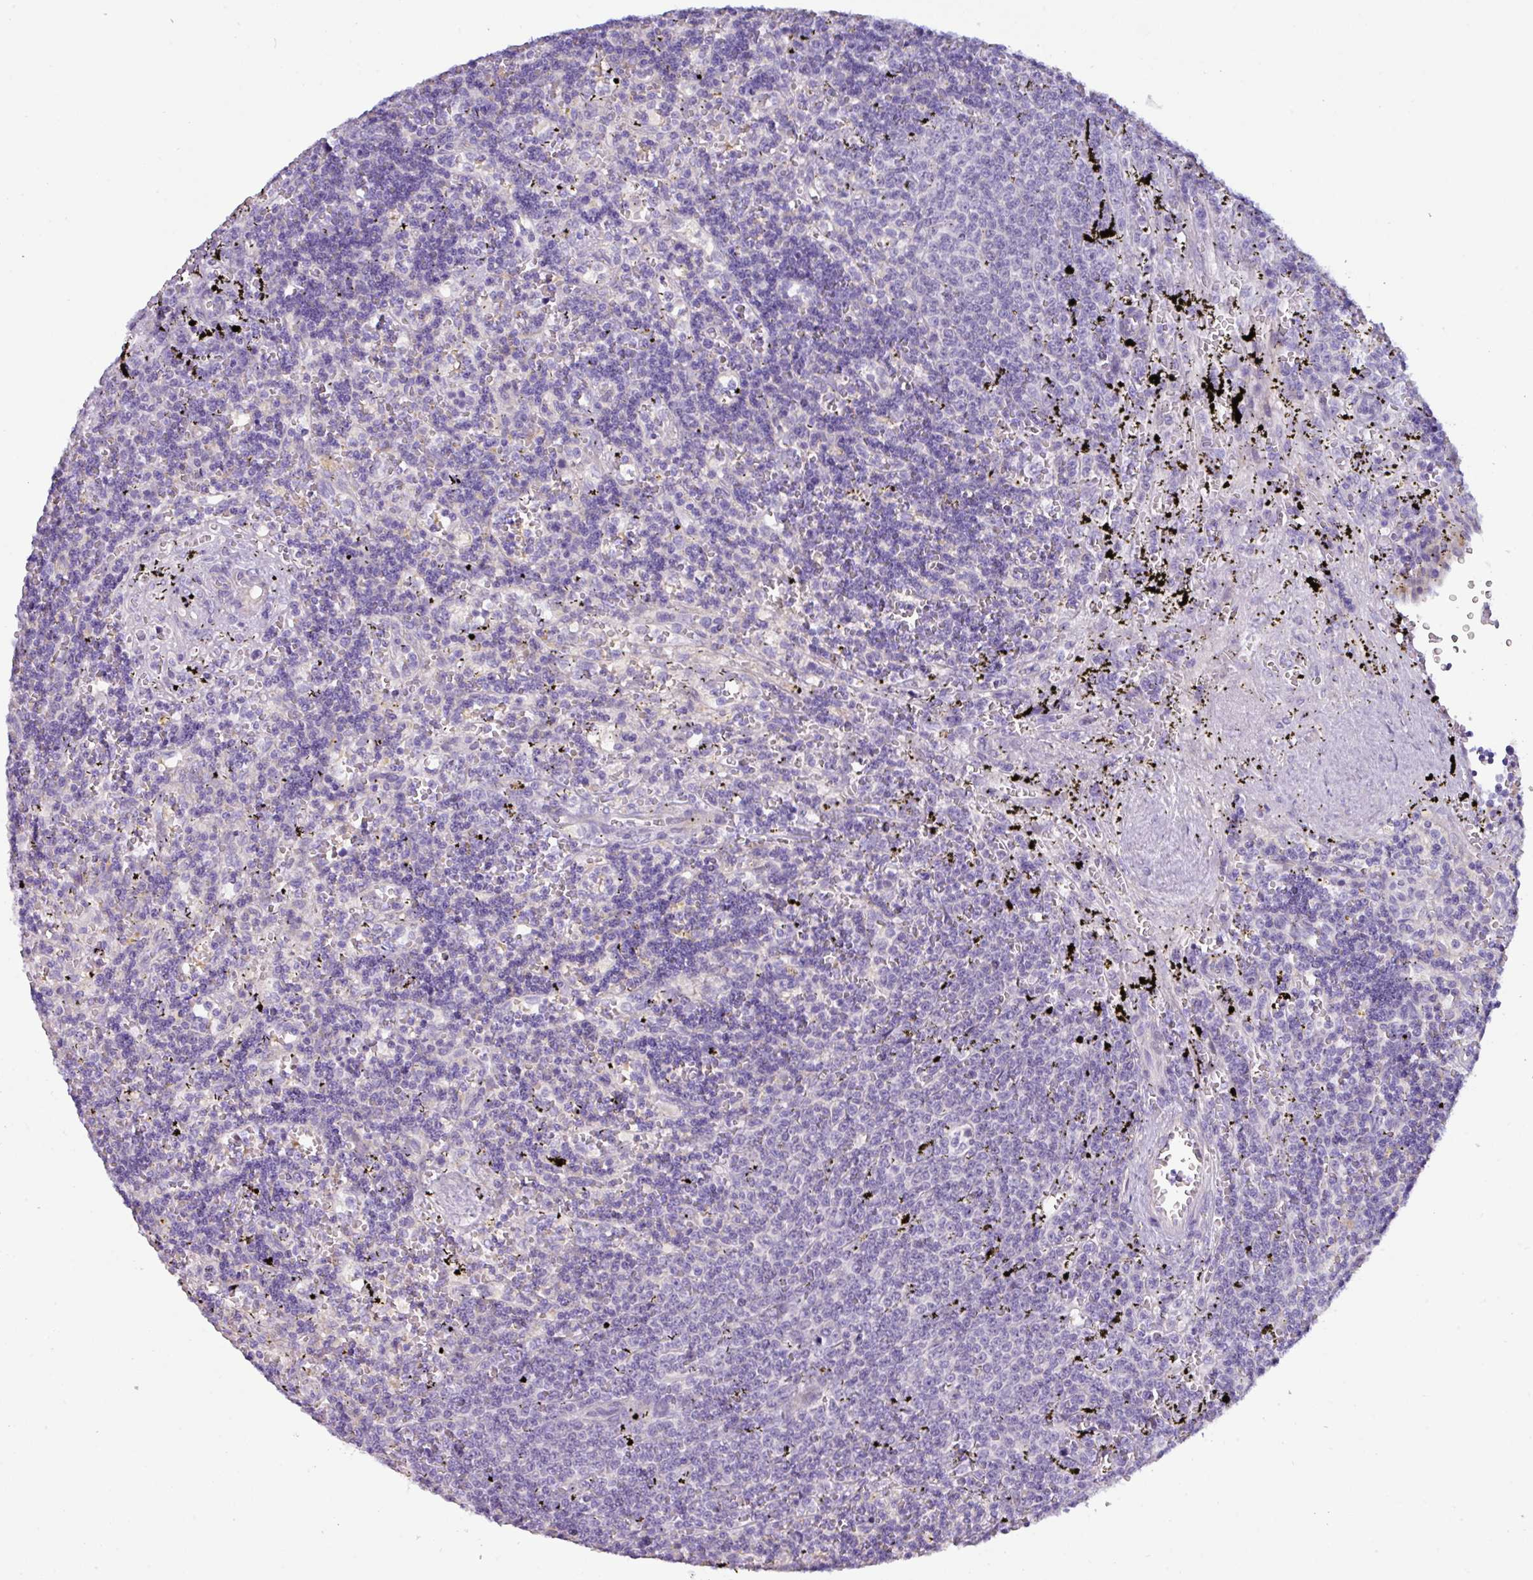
{"staining": {"intensity": "negative", "quantity": "none", "location": "none"}, "tissue": "lymphoma", "cell_type": "Tumor cells", "image_type": "cancer", "snomed": [{"axis": "morphology", "description": "Malignant lymphoma, non-Hodgkin's type, Low grade"}, {"axis": "topography", "description": "Spleen"}], "caption": "Lymphoma was stained to show a protein in brown. There is no significant expression in tumor cells.", "gene": "RGS16", "patient": {"sex": "male", "age": 60}}